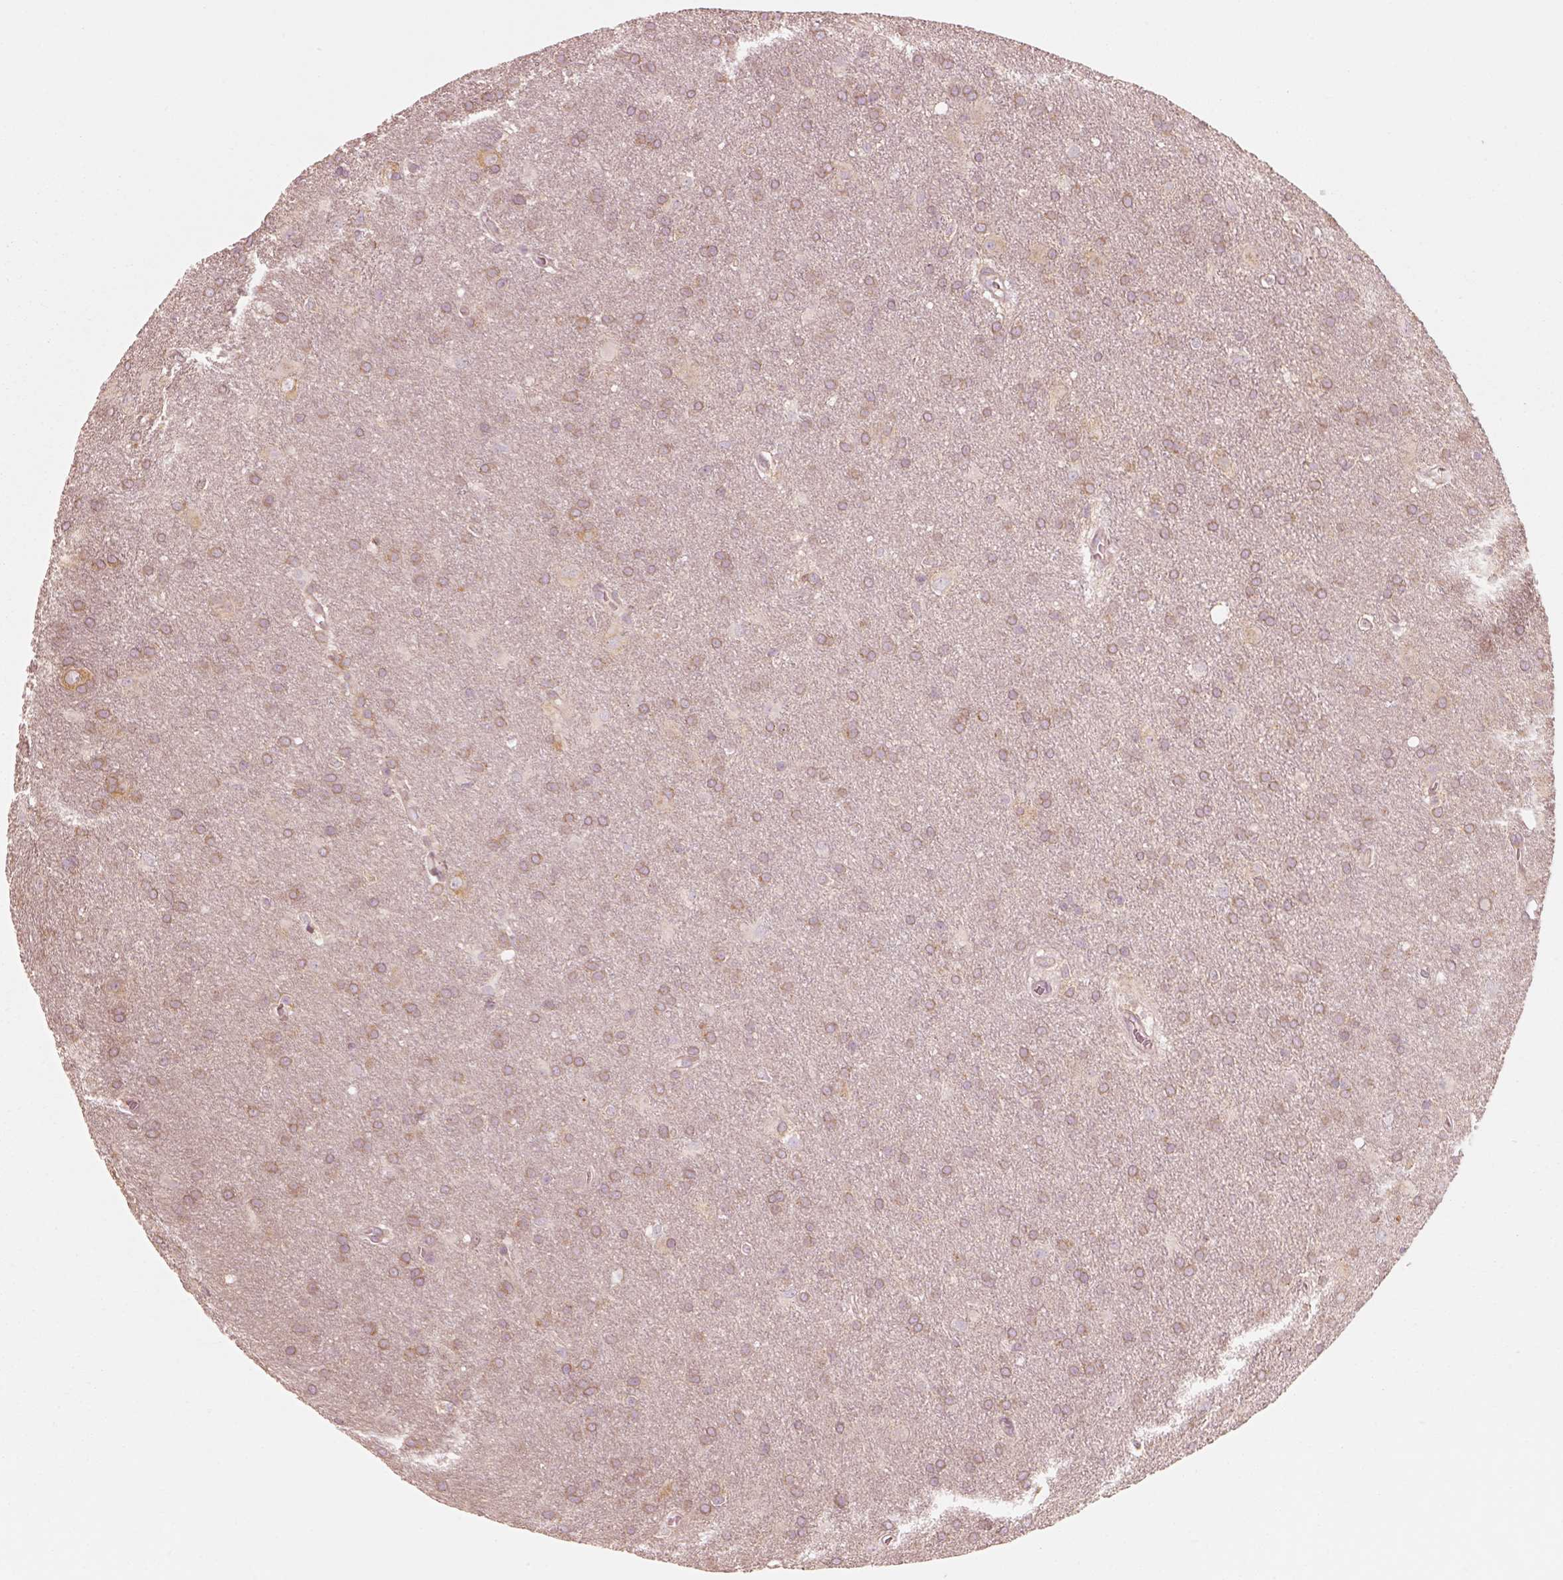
{"staining": {"intensity": "moderate", "quantity": ">75%", "location": "cytoplasmic/membranous"}, "tissue": "glioma", "cell_type": "Tumor cells", "image_type": "cancer", "snomed": [{"axis": "morphology", "description": "Glioma, malignant, Low grade"}, {"axis": "topography", "description": "Brain"}], "caption": "Glioma stained with DAB IHC shows medium levels of moderate cytoplasmic/membranous expression in approximately >75% of tumor cells.", "gene": "CNOT2", "patient": {"sex": "male", "age": 58}}